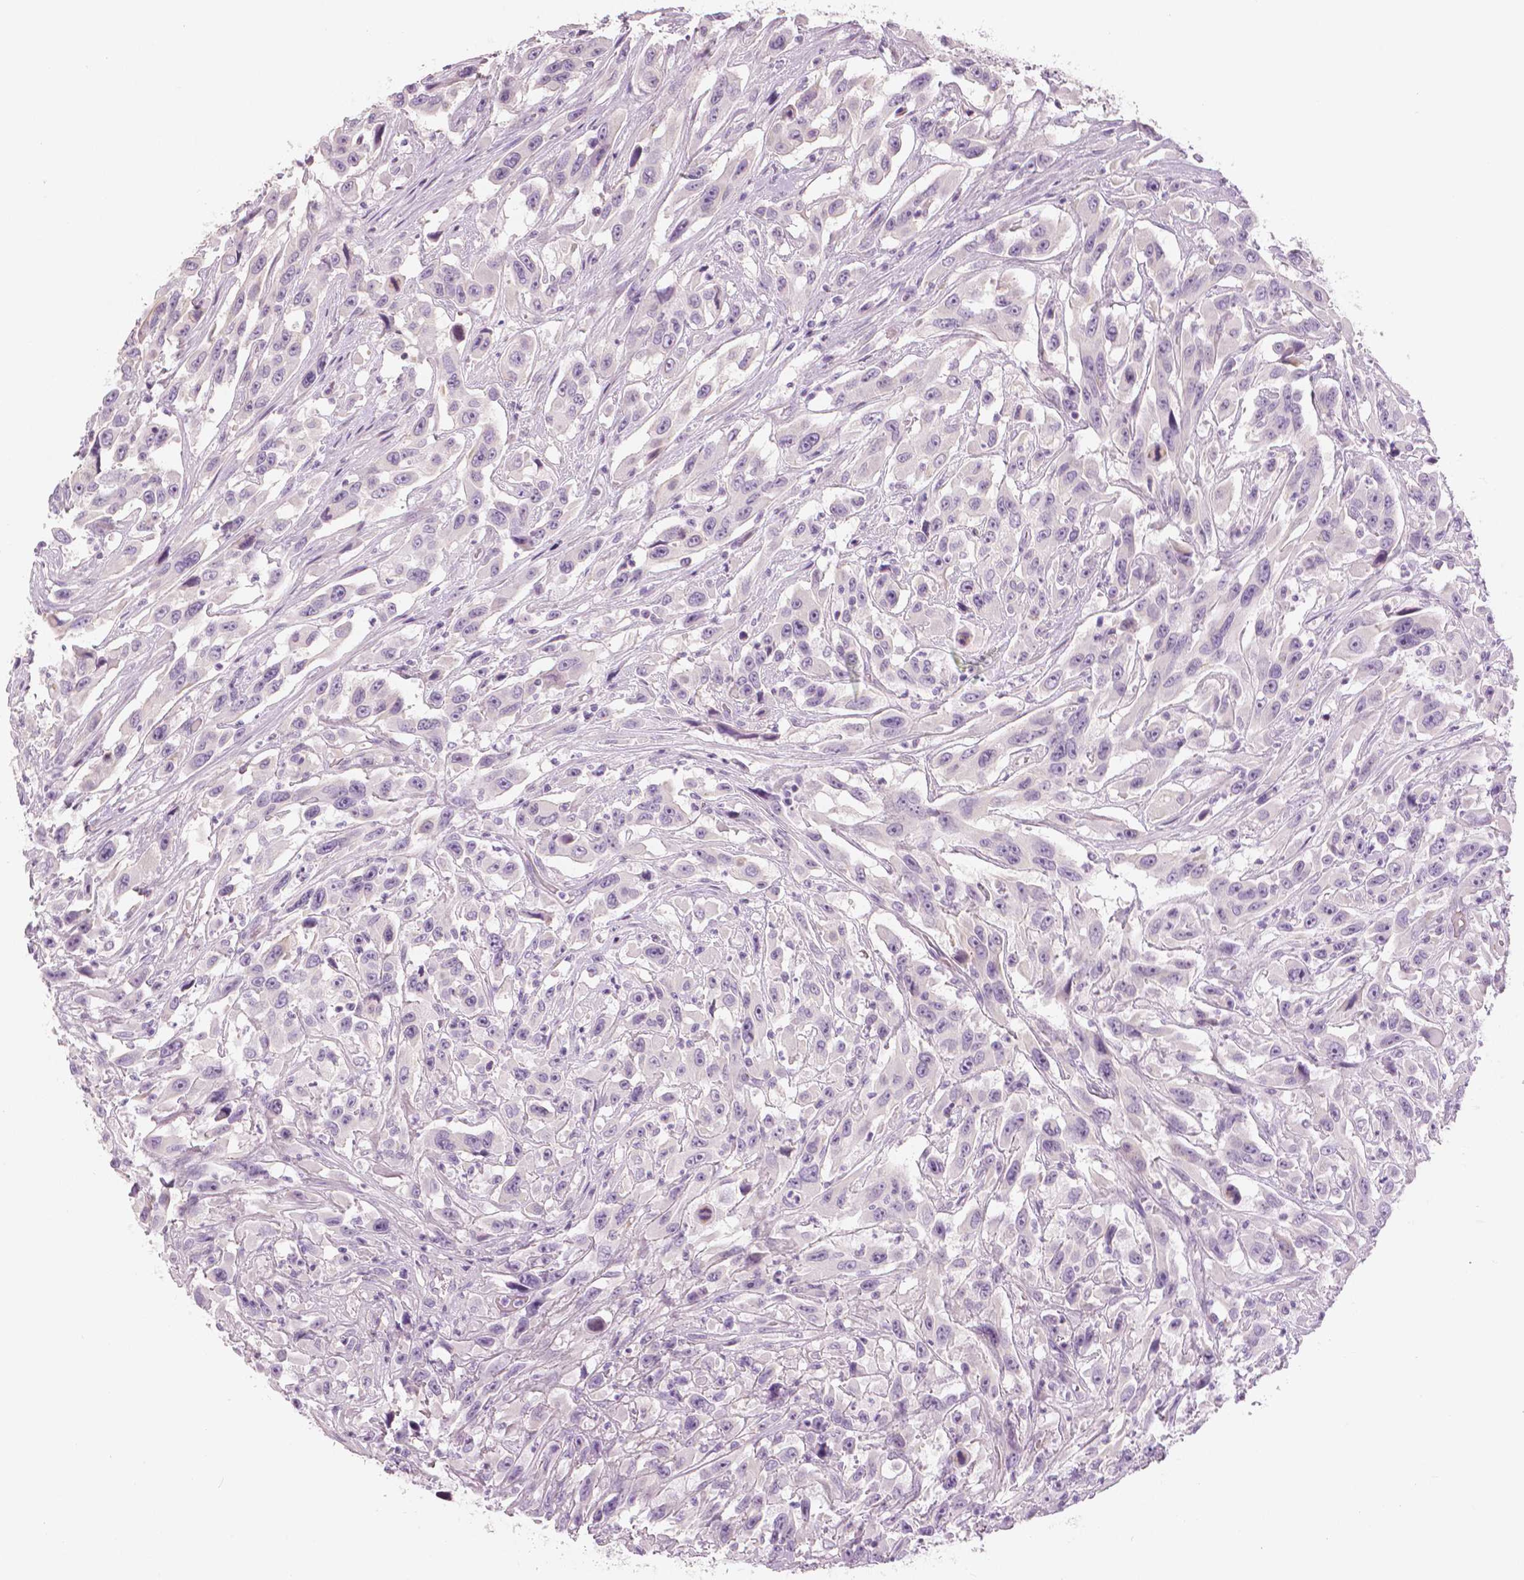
{"staining": {"intensity": "weak", "quantity": "<25%", "location": "cytoplasmic/membranous"}, "tissue": "urothelial cancer", "cell_type": "Tumor cells", "image_type": "cancer", "snomed": [{"axis": "morphology", "description": "Urothelial carcinoma, High grade"}, {"axis": "topography", "description": "Urinary bladder"}], "caption": "An image of human high-grade urothelial carcinoma is negative for staining in tumor cells.", "gene": "SLC24A1", "patient": {"sex": "male", "age": 53}}